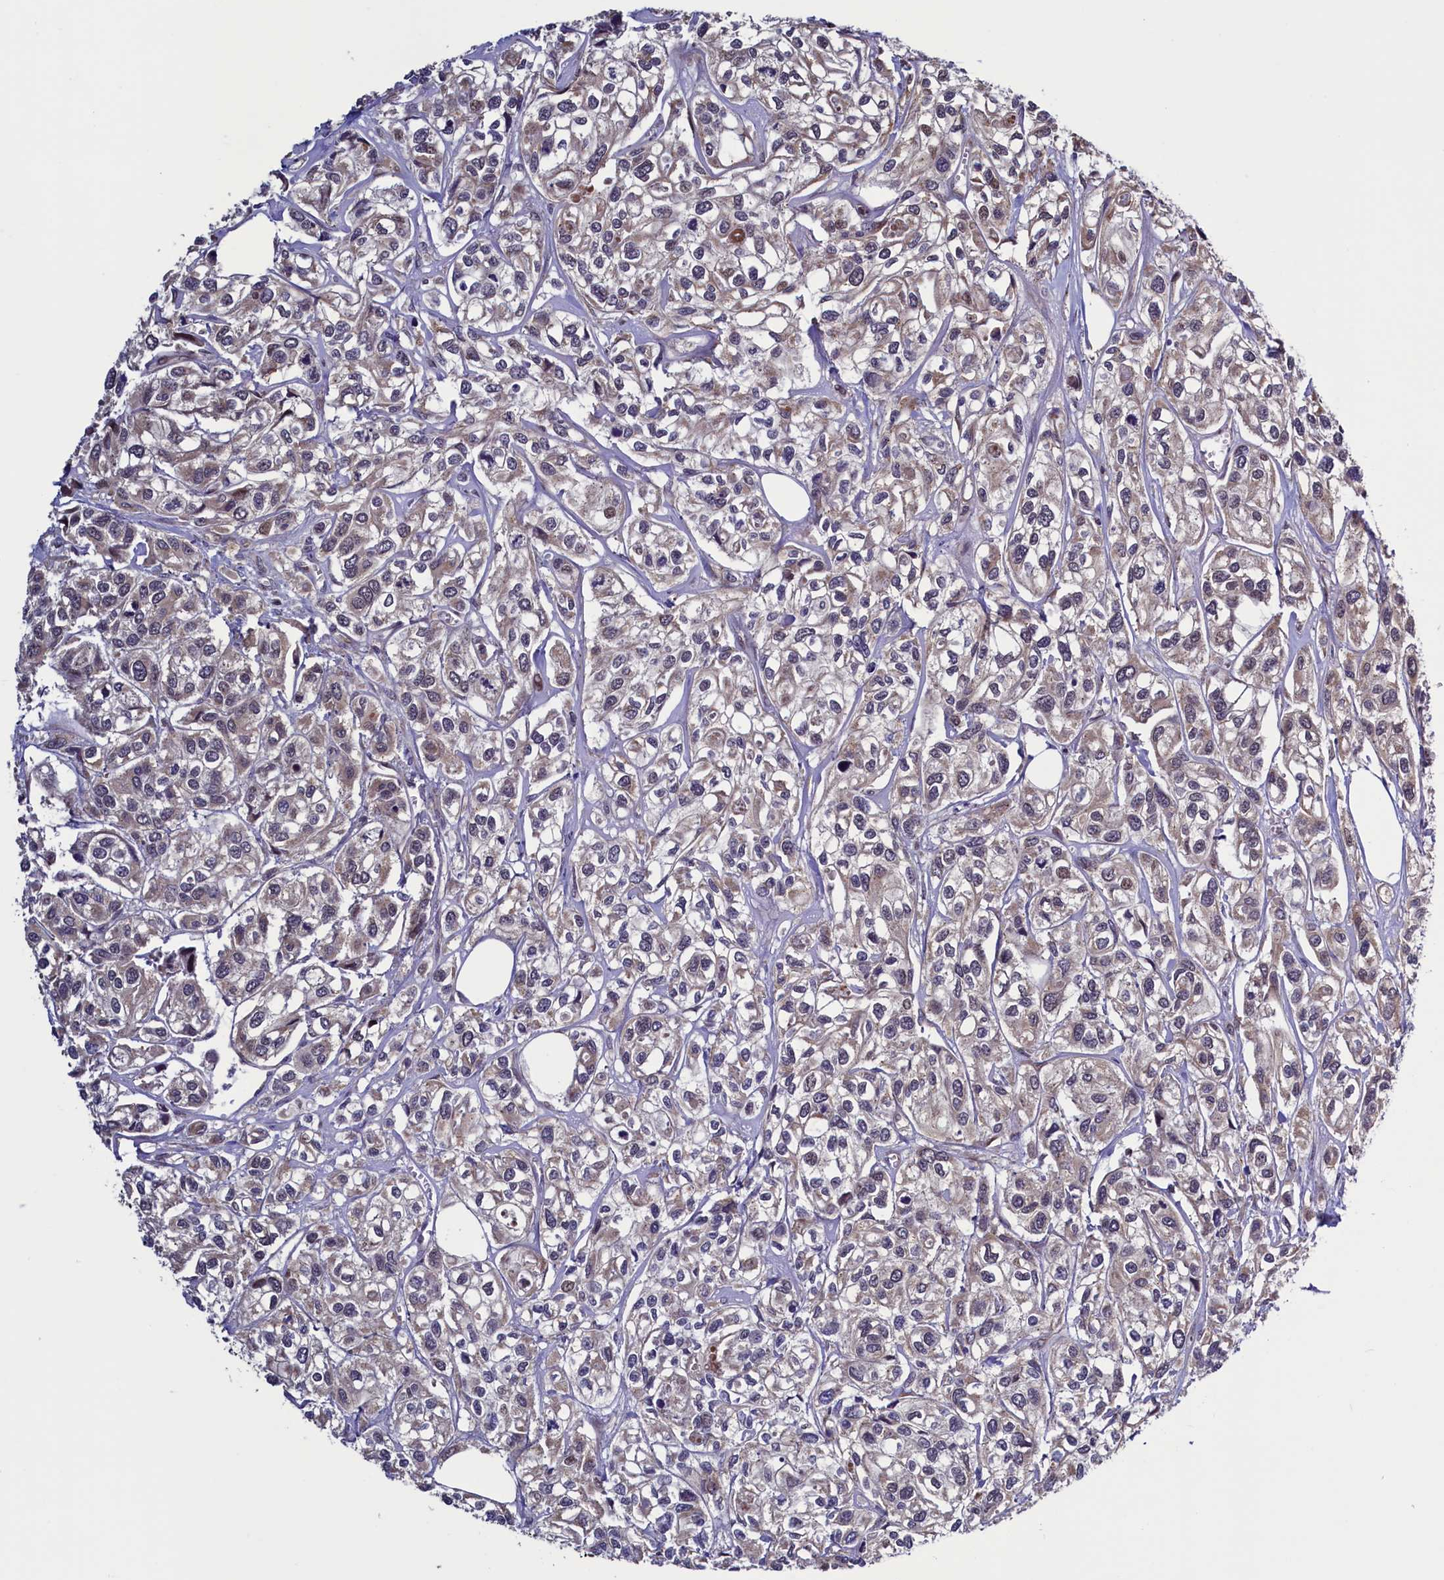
{"staining": {"intensity": "weak", "quantity": ">75%", "location": "cytoplasmic/membranous"}, "tissue": "urothelial cancer", "cell_type": "Tumor cells", "image_type": "cancer", "snomed": [{"axis": "morphology", "description": "Urothelial carcinoma, High grade"}, {"axis": "topography", "description": "Urinary bladder"}], "caption": "High-power microscopy captured an IHC histopathology image of urothelial cancer, revealing weak cytoplasmic/membranous positivity in approximately >75% of tumor cells. Ihc stains the protein in brown and the nuclei are stained blue.", "gene": "RBFA", "patient": {"sex": "male", "age": 67}}